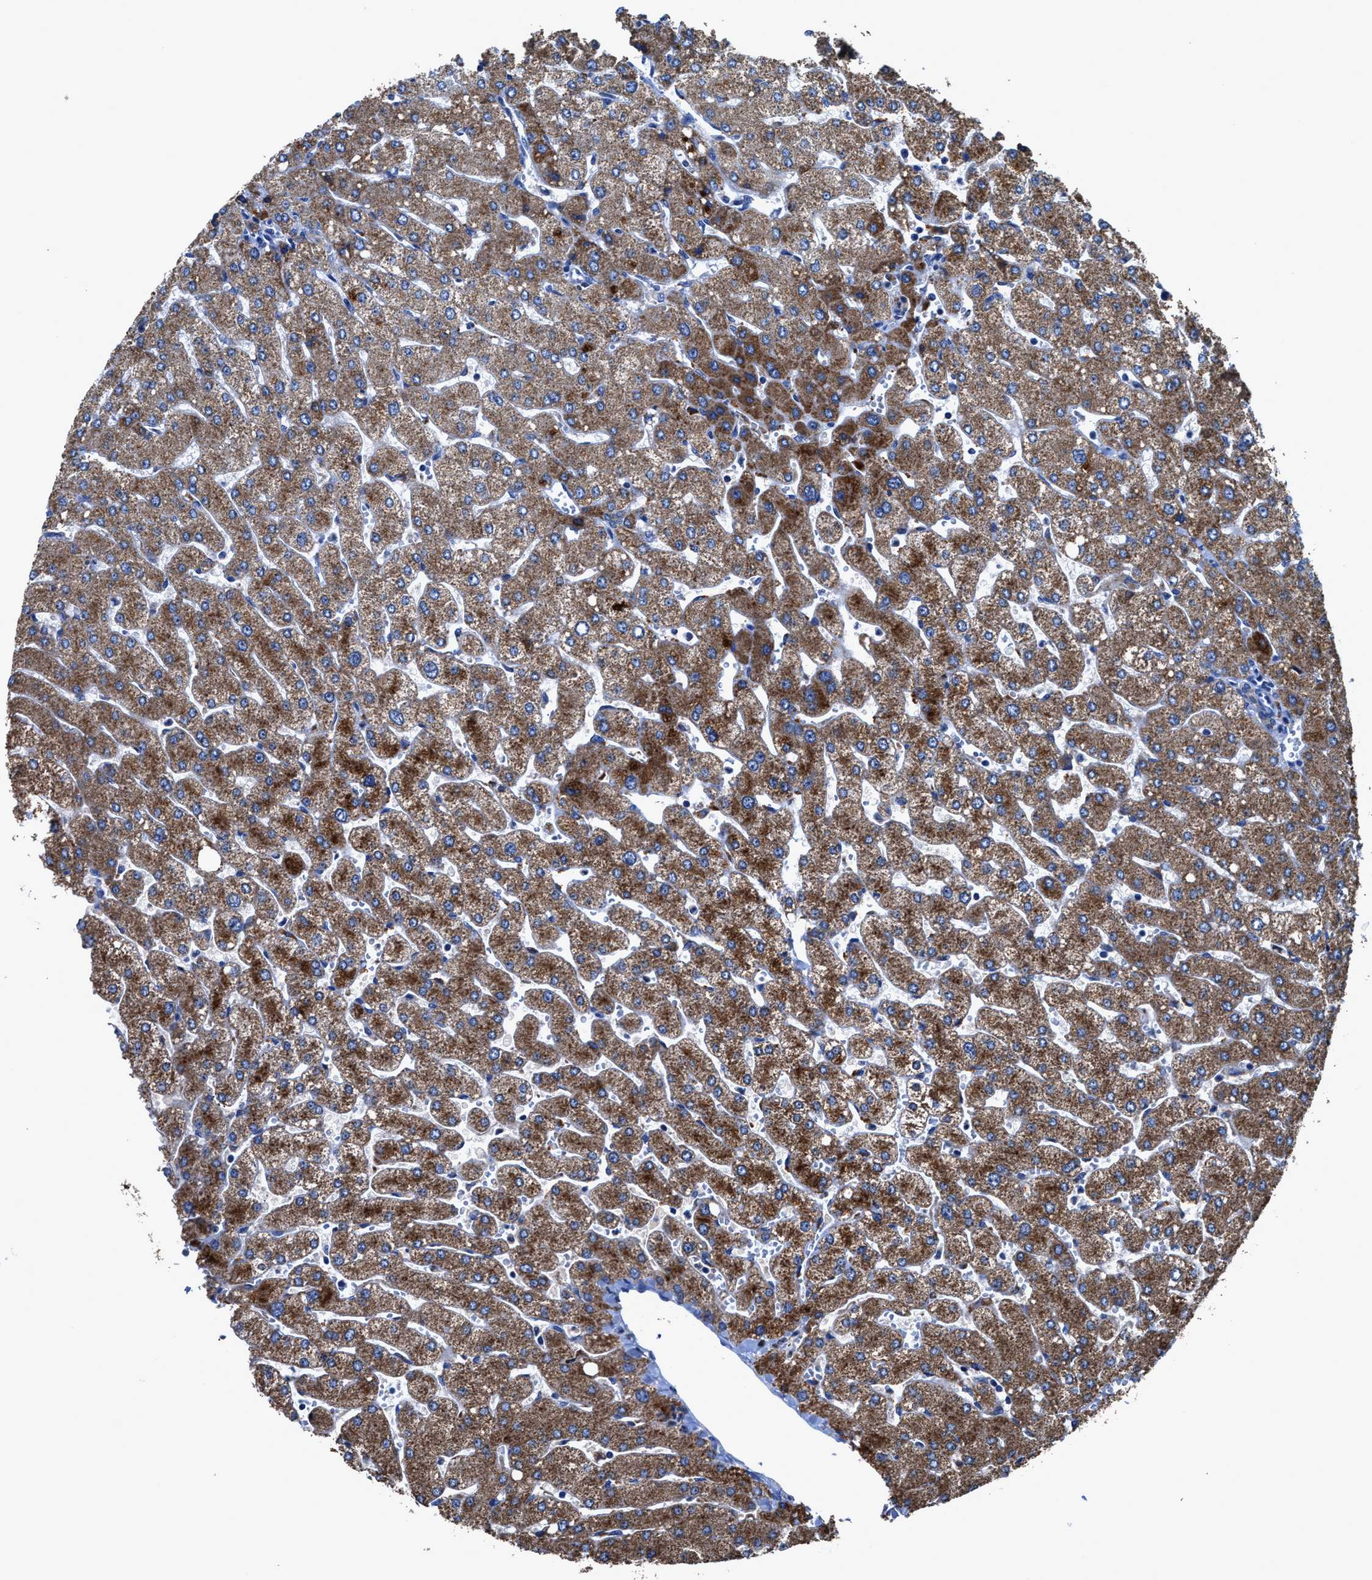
{"staining": {"intensity": "negative", "quantity": "none", "location": "none"}, "tissue": "liver", "cell_type": "Cholangiocytes", "image_type": "normal", "snomed": [{"axis": "morphology", "description": "Normal tissue, NOS"}, {"axis": "topography", "description": "Liver"}], "caption": "Normal liver was stained to show a protein in brown. There is no significant positivity in cholangiocytes. Brightfield microscopy of immunohistochemistry (IHC) stained with DAB (brown) and hematoxylin (blue), captured at high magnification.", "gene": "UBR4", "patient": {"sex": "male", "age": 55}}